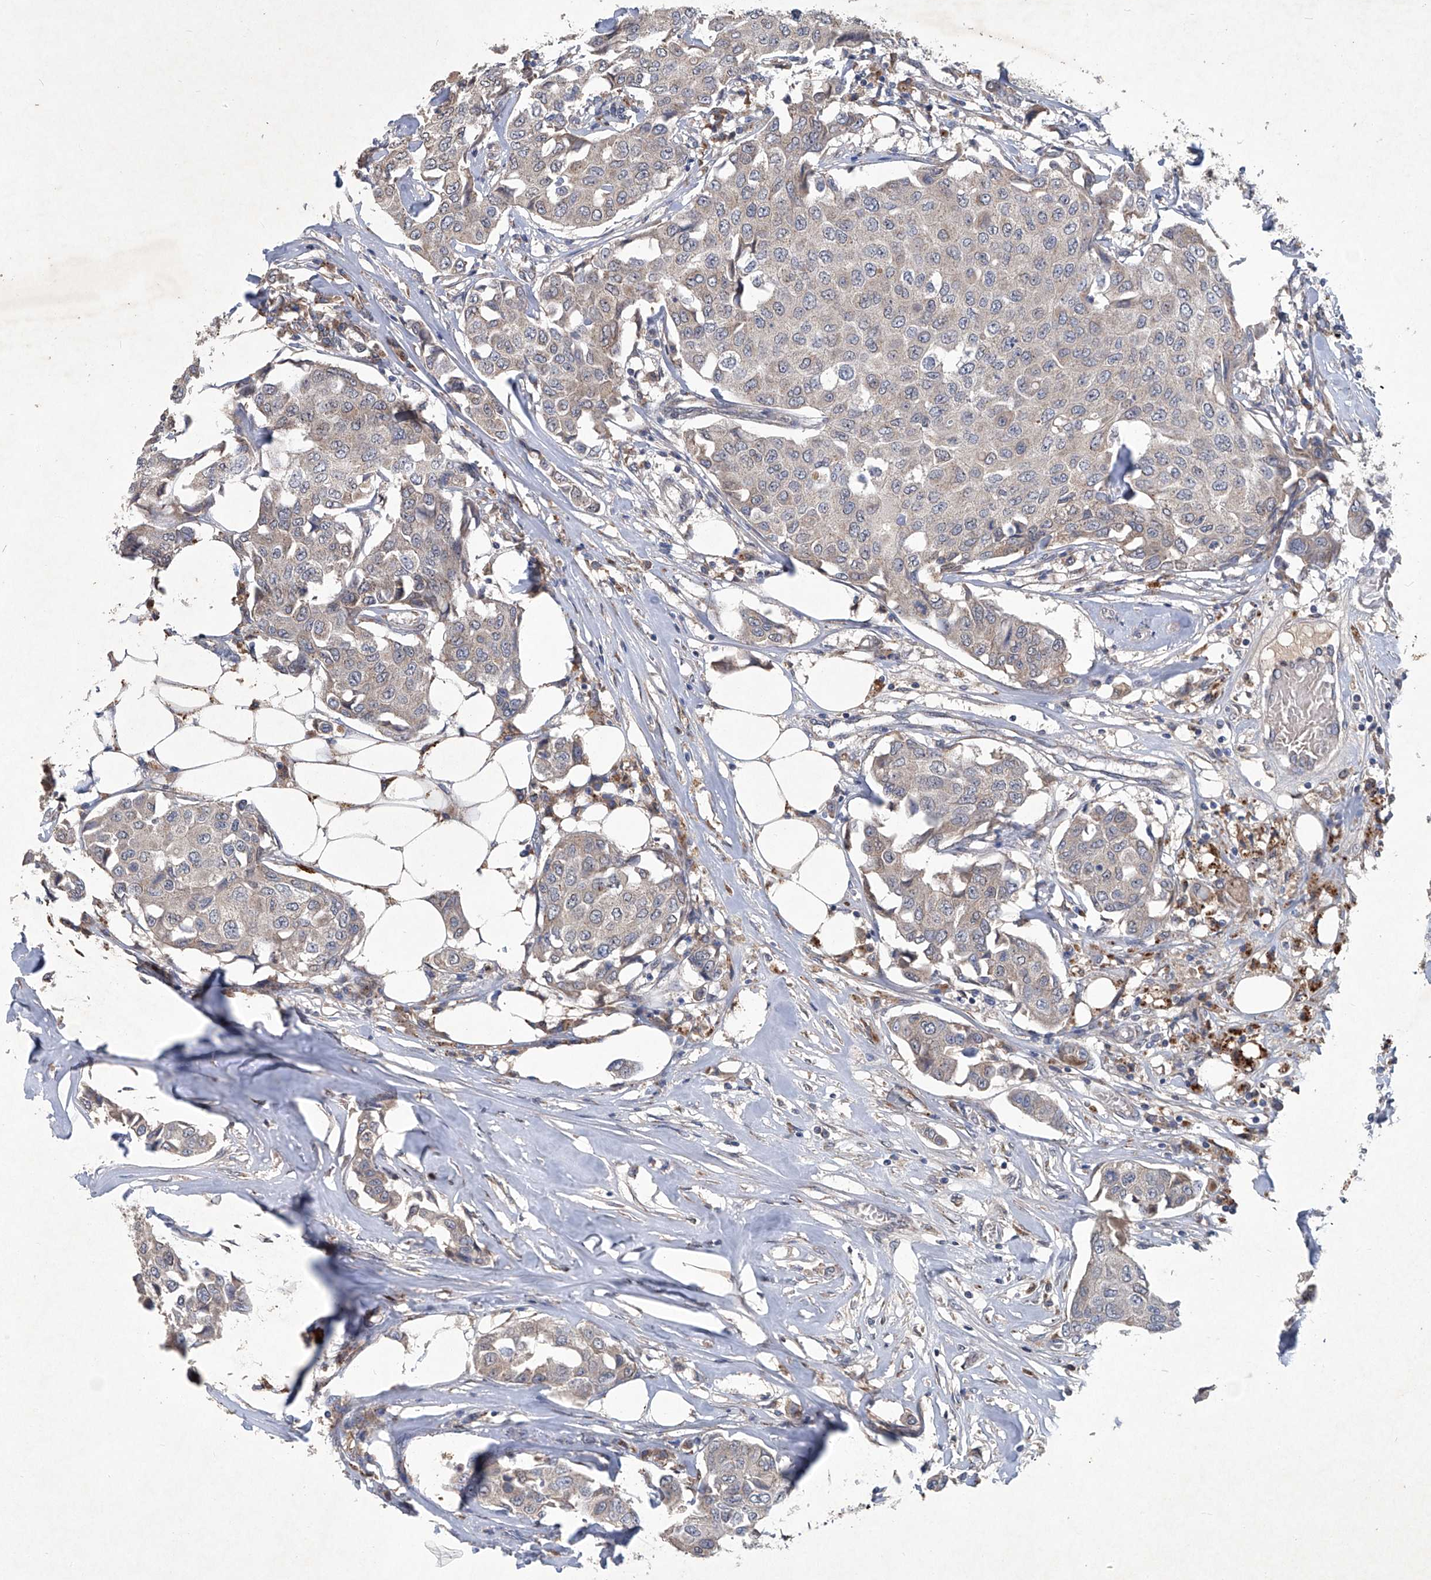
{"staining": {"intensity": "negative", "quantity": "none", "location": "none"}, "tissue": "breast cancer", "cell_type": "Tumor cells", "image_type": "cancer", "snomed": [{"axis": "morphology", "description": "Duct carcinoma"}, {"axis": "topography", "description": "Breast"}], "caption": "DAB immunohistochemical staining of human intraductal carcinoma (breast) demonstrates no significant expression in tumor cells. (Immunohistochemistry, brightfield microscopy, high magnification).", "gene": "PCSK5", "patient": {"sex": "female", "age": 80}}